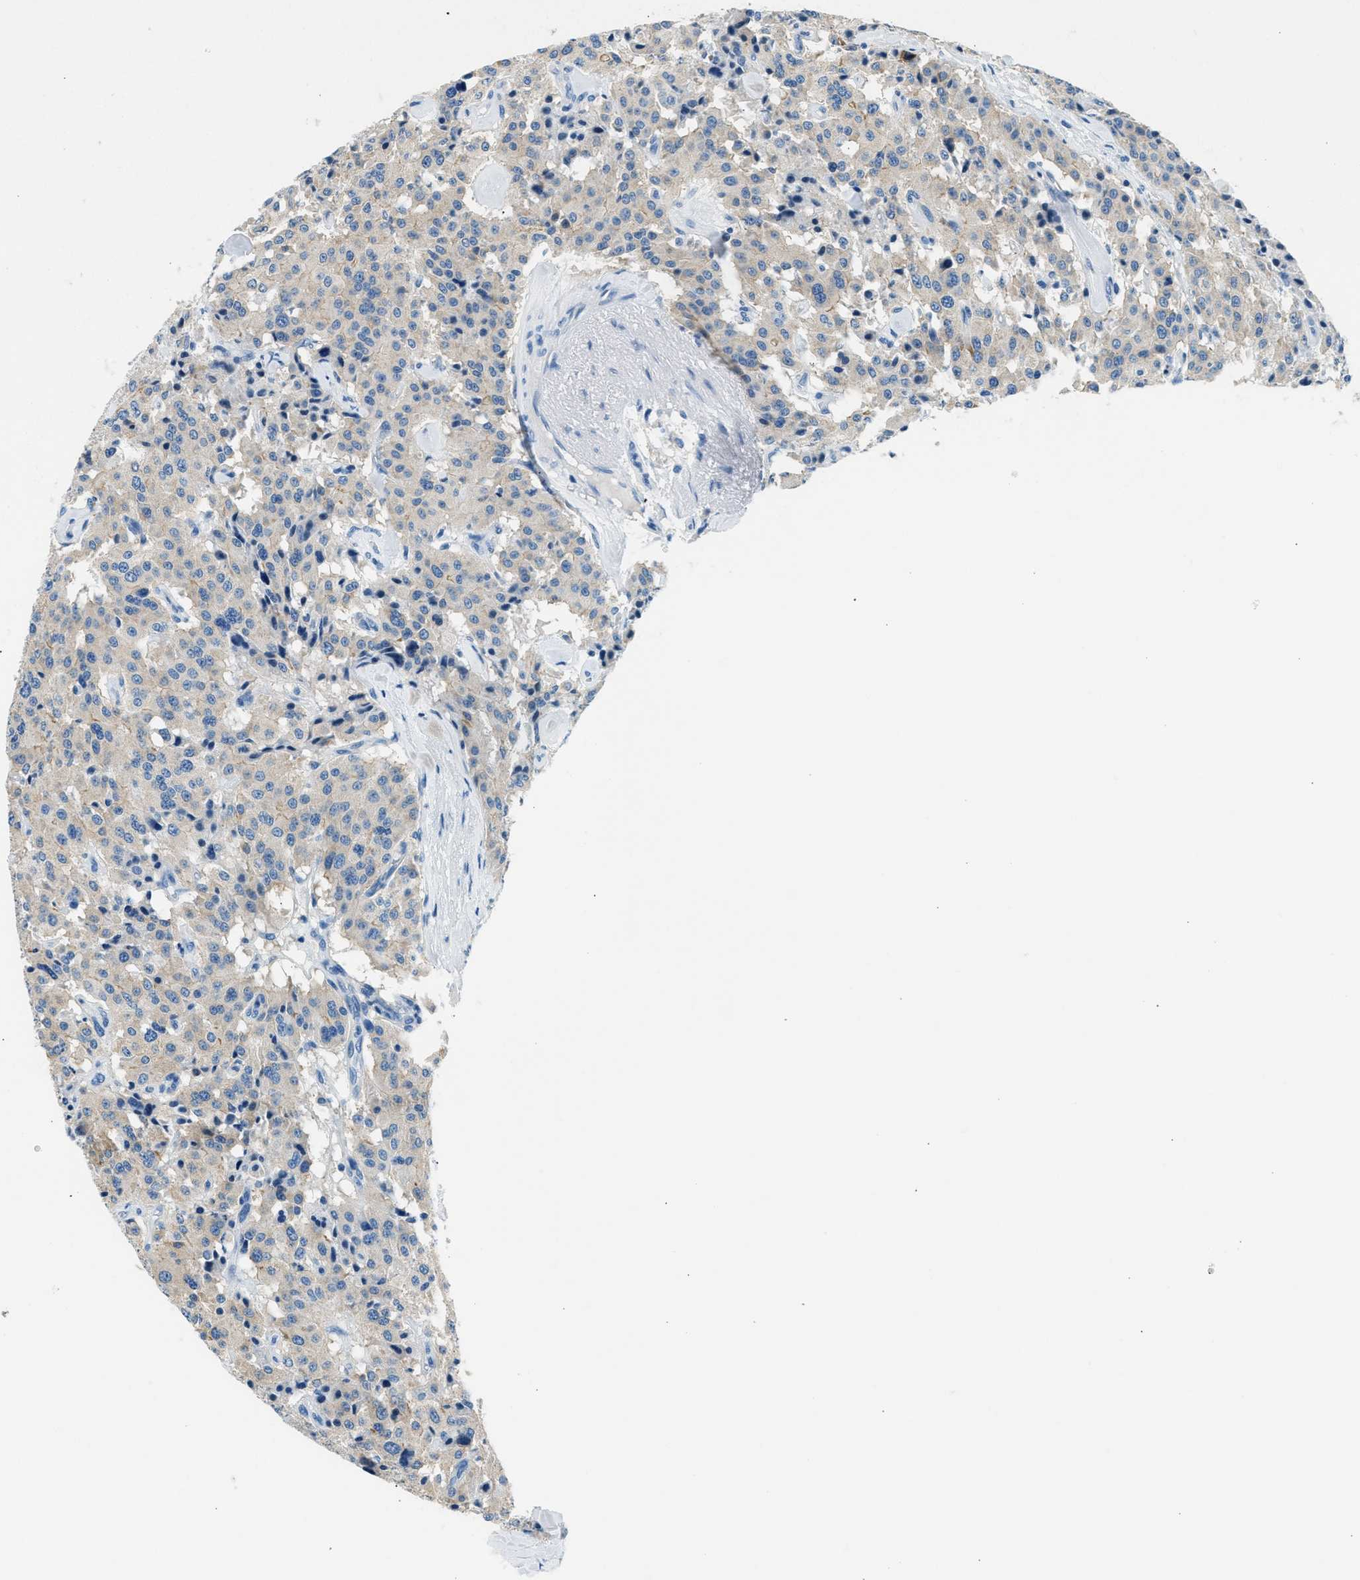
{"staining": {"intensity": "weak", "quantity": "25%-75%", "location": "cytoplasmic/membranous"}, "tissue": "carcinoid", "cell_type": "Tumor cells", "image_type": "cancer", "snomed": [{"axis": "morphology", "description": "Carcinoid, malignant, NOS"}, {"axis": "topography", "description": "Lung"}], "caption": "Approximately 25%-75% of tumor cells in human carcinoid (malignant) show weak cytoplasmic/membranous protein positivity as visualized by brown immunohistochemical staining.", "gene": "CLDN18", "patient": {"sex": "male", "age": 30}}